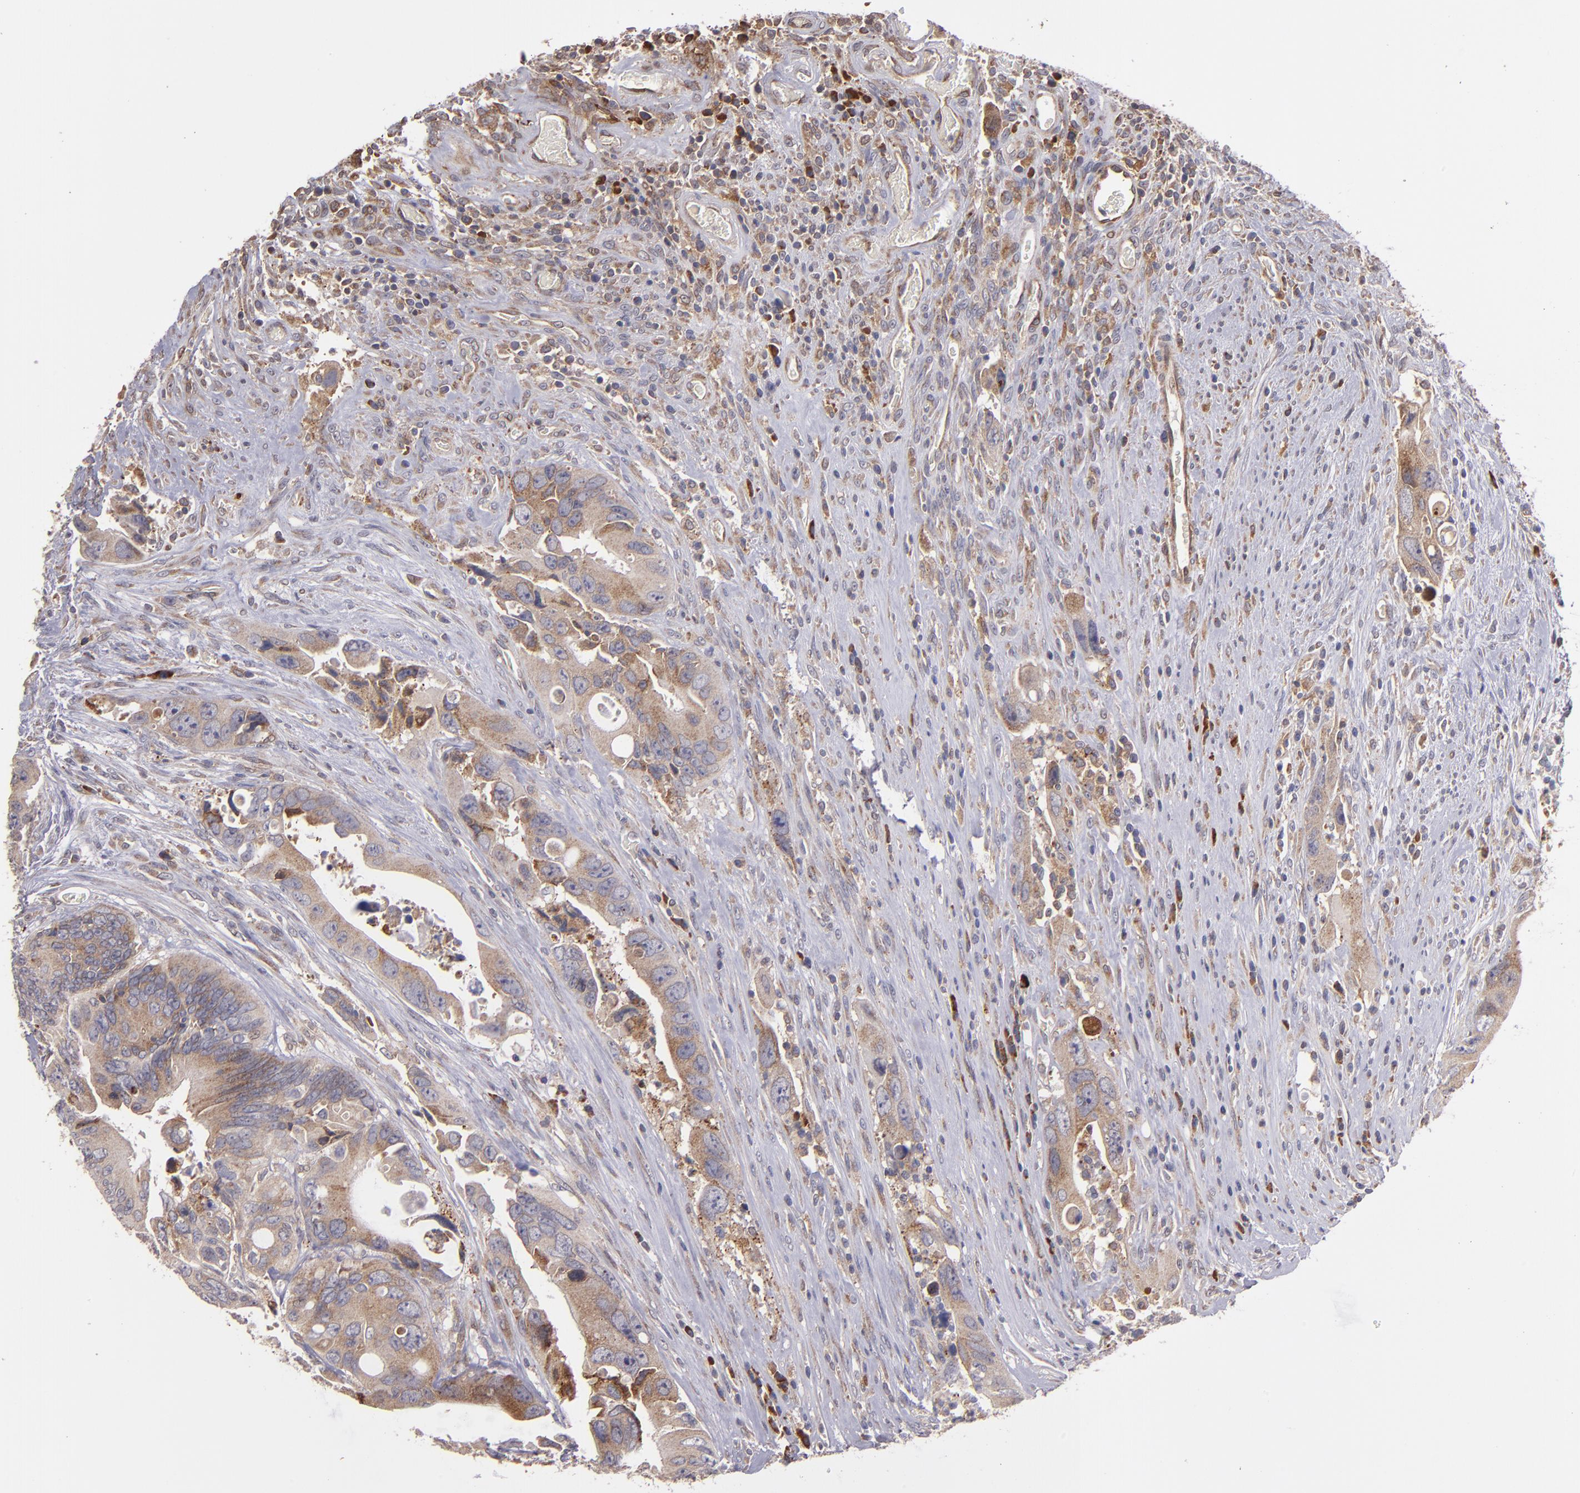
{"staining": {"intensity": "moderate", "quantity": ">75%", "location": "cytoplasmic/membranous"}, "tissue": "colorectal cancer", "cell_type": "Tumor cells", "image_type": "cancer", "snomed": [{"axis": "morphology", "description": "Adenocarcinoma, NOS"}, {"axis": "topography", "description": "Rectum"}], "caption": "The histopathology image demonstrates immunohistochemical staining of colorectal cancer. There is moderate cytoplasmic/membranous staining is identified in about >75% of tumor cells.", "gene": "IFIH1", "patient": {"sex": "male", "age": 70}}